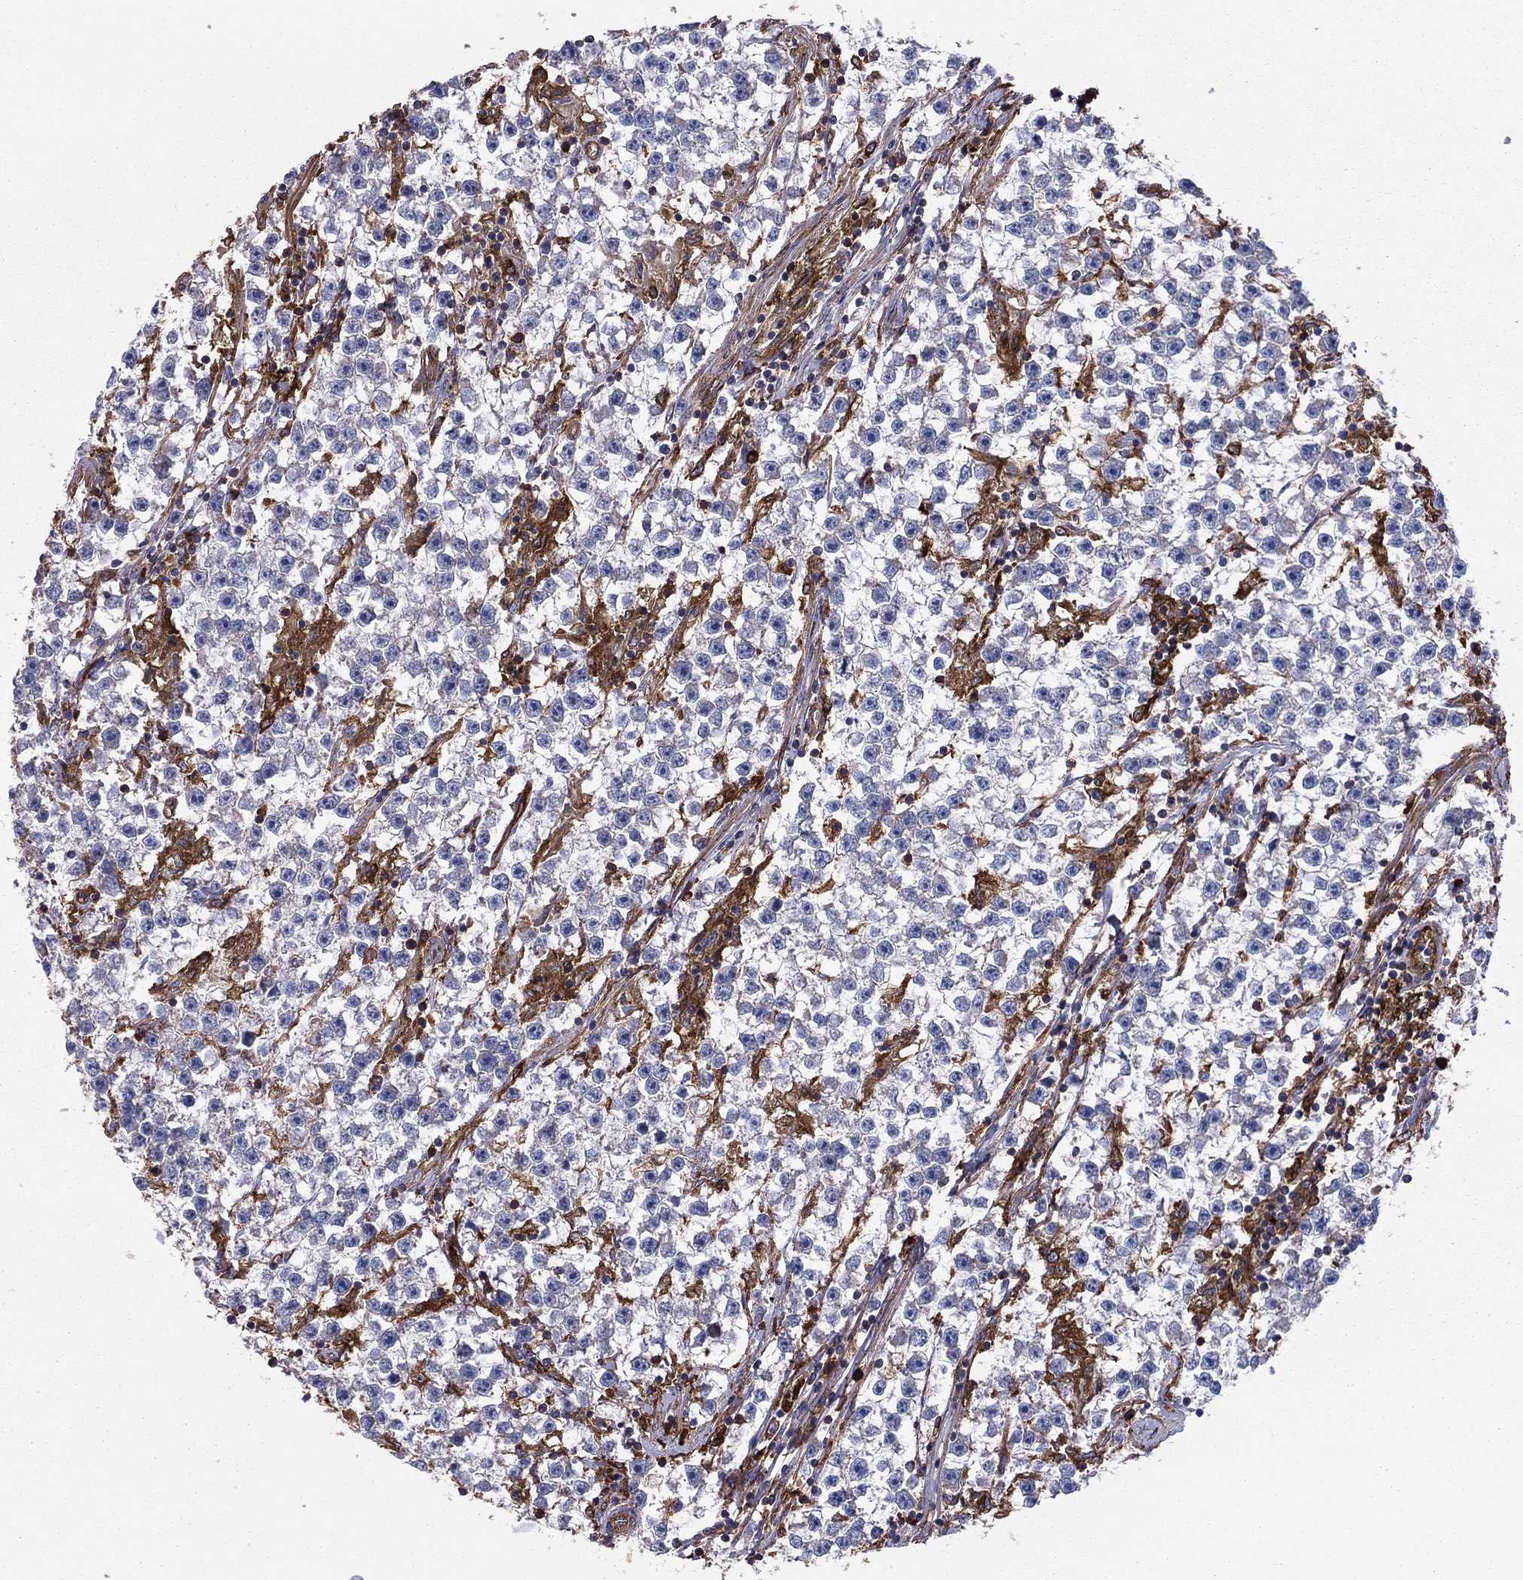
{"staining": {"intensity": "negative", "quantity": "none", "location": "none"}, "tissue": "testis cancer", "cell_type": "Tumor cells", "image_type": "cancer", "snomed": [{"axis": "morphology", "description": "Seminoma, NOS"}, {"axis": "topography", "description": "Testis"}], "caption": "This is an IHC photomicrograph of human testis seminoma. There is no staining in tumor cells.", "gene": "EHBP1L1", "patient": {"sex": "male", "age": 59}}